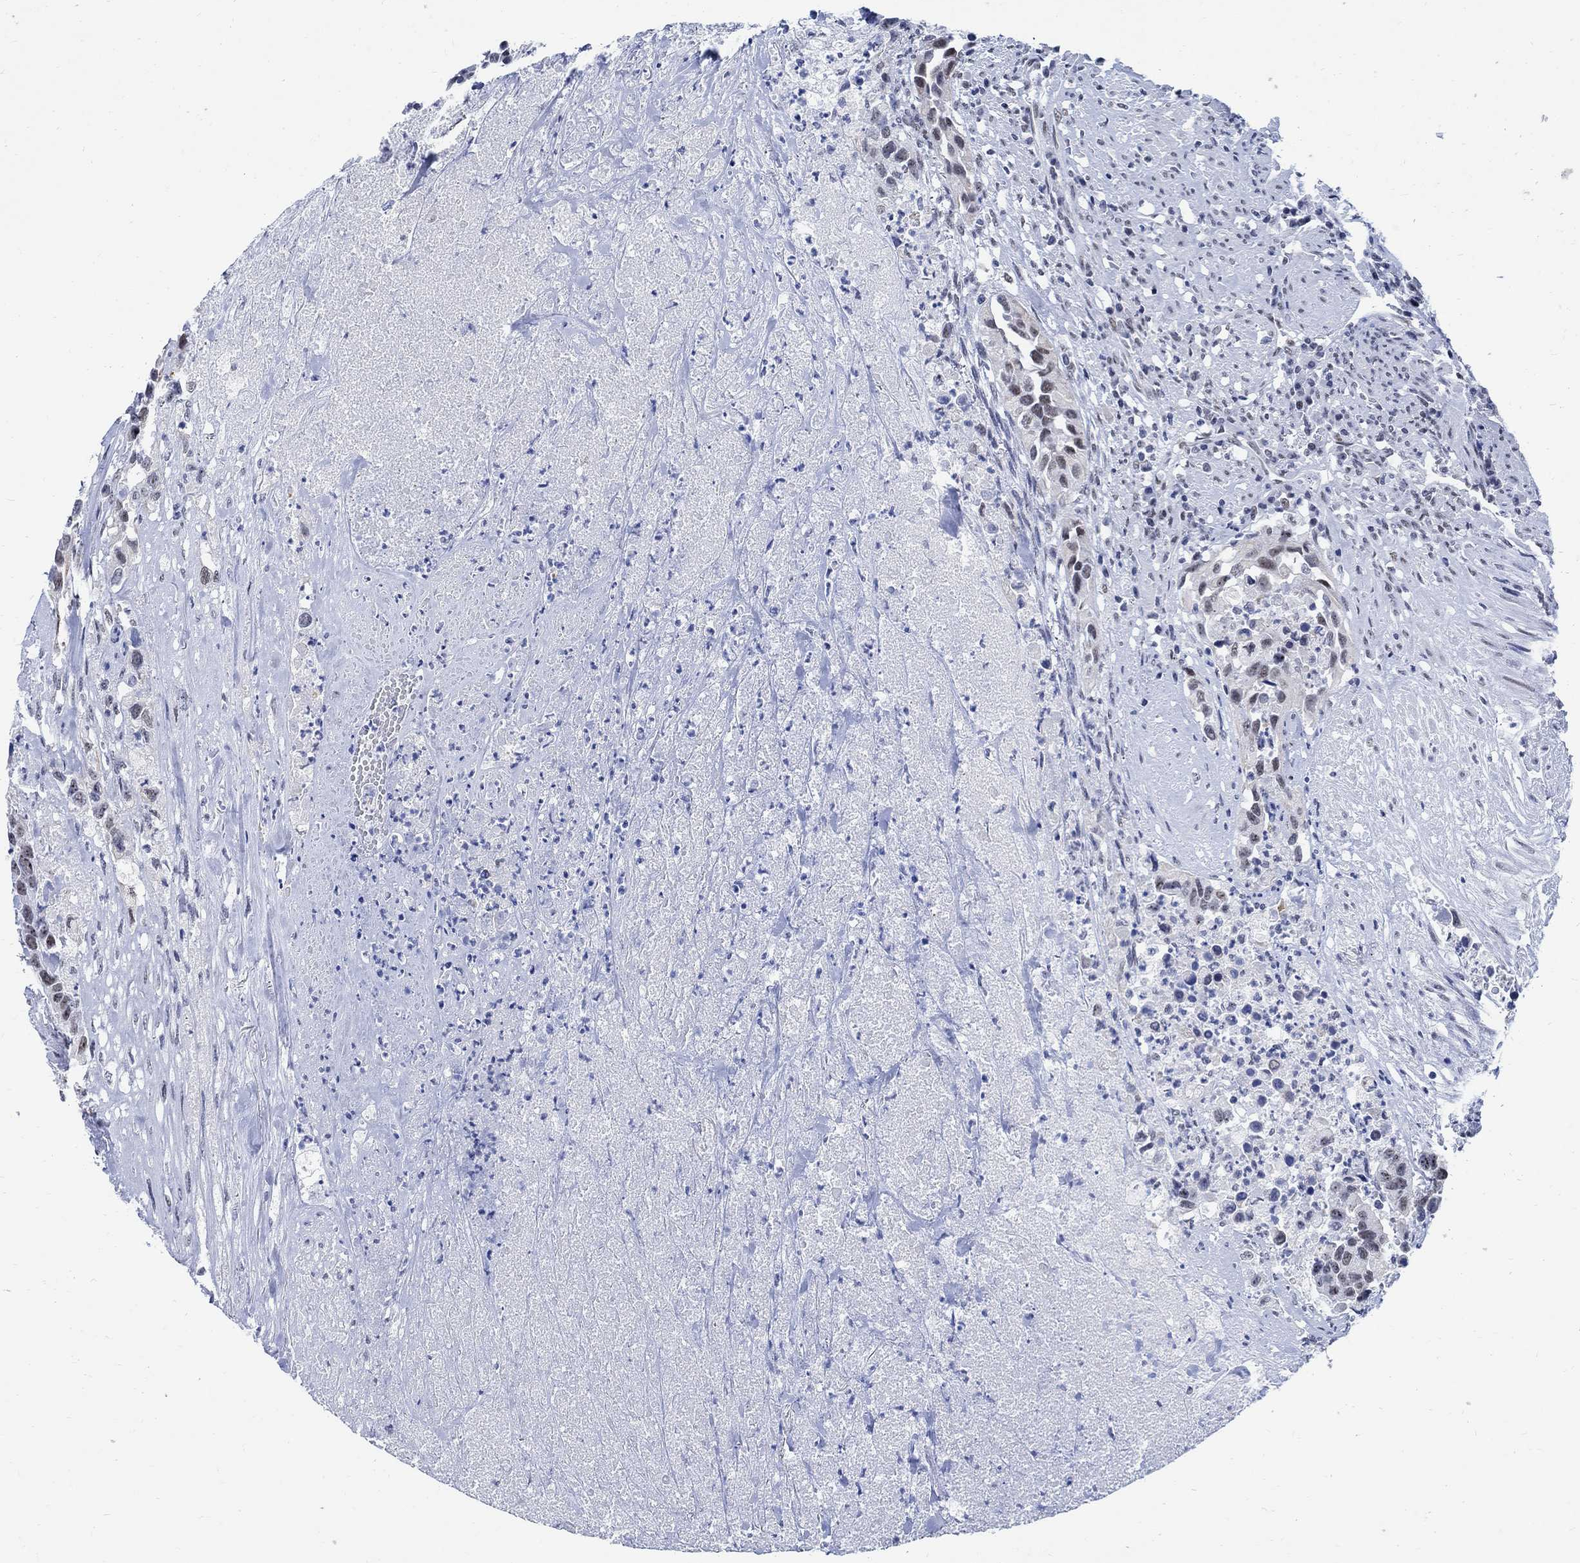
{"staining": {"intensity": "moderate", "quantity": "<25%", "location": "nuclear"}, "tissue": "urothelial cancer", "cell_type": "Tumor cells", "image_type": "cancer", "snomed": [{"axis": "morphology", "description": "Urothelial carcinoma, High grade"}, {"axis": "topography", "description": "Urinary bladder"}], "caption": "Moderate nuclear protein staining is identified in approximately <25% of tumor cells in urothelial cancer.", "gene": "DLK1", "patient": {"sex": "female", "age": 73}}